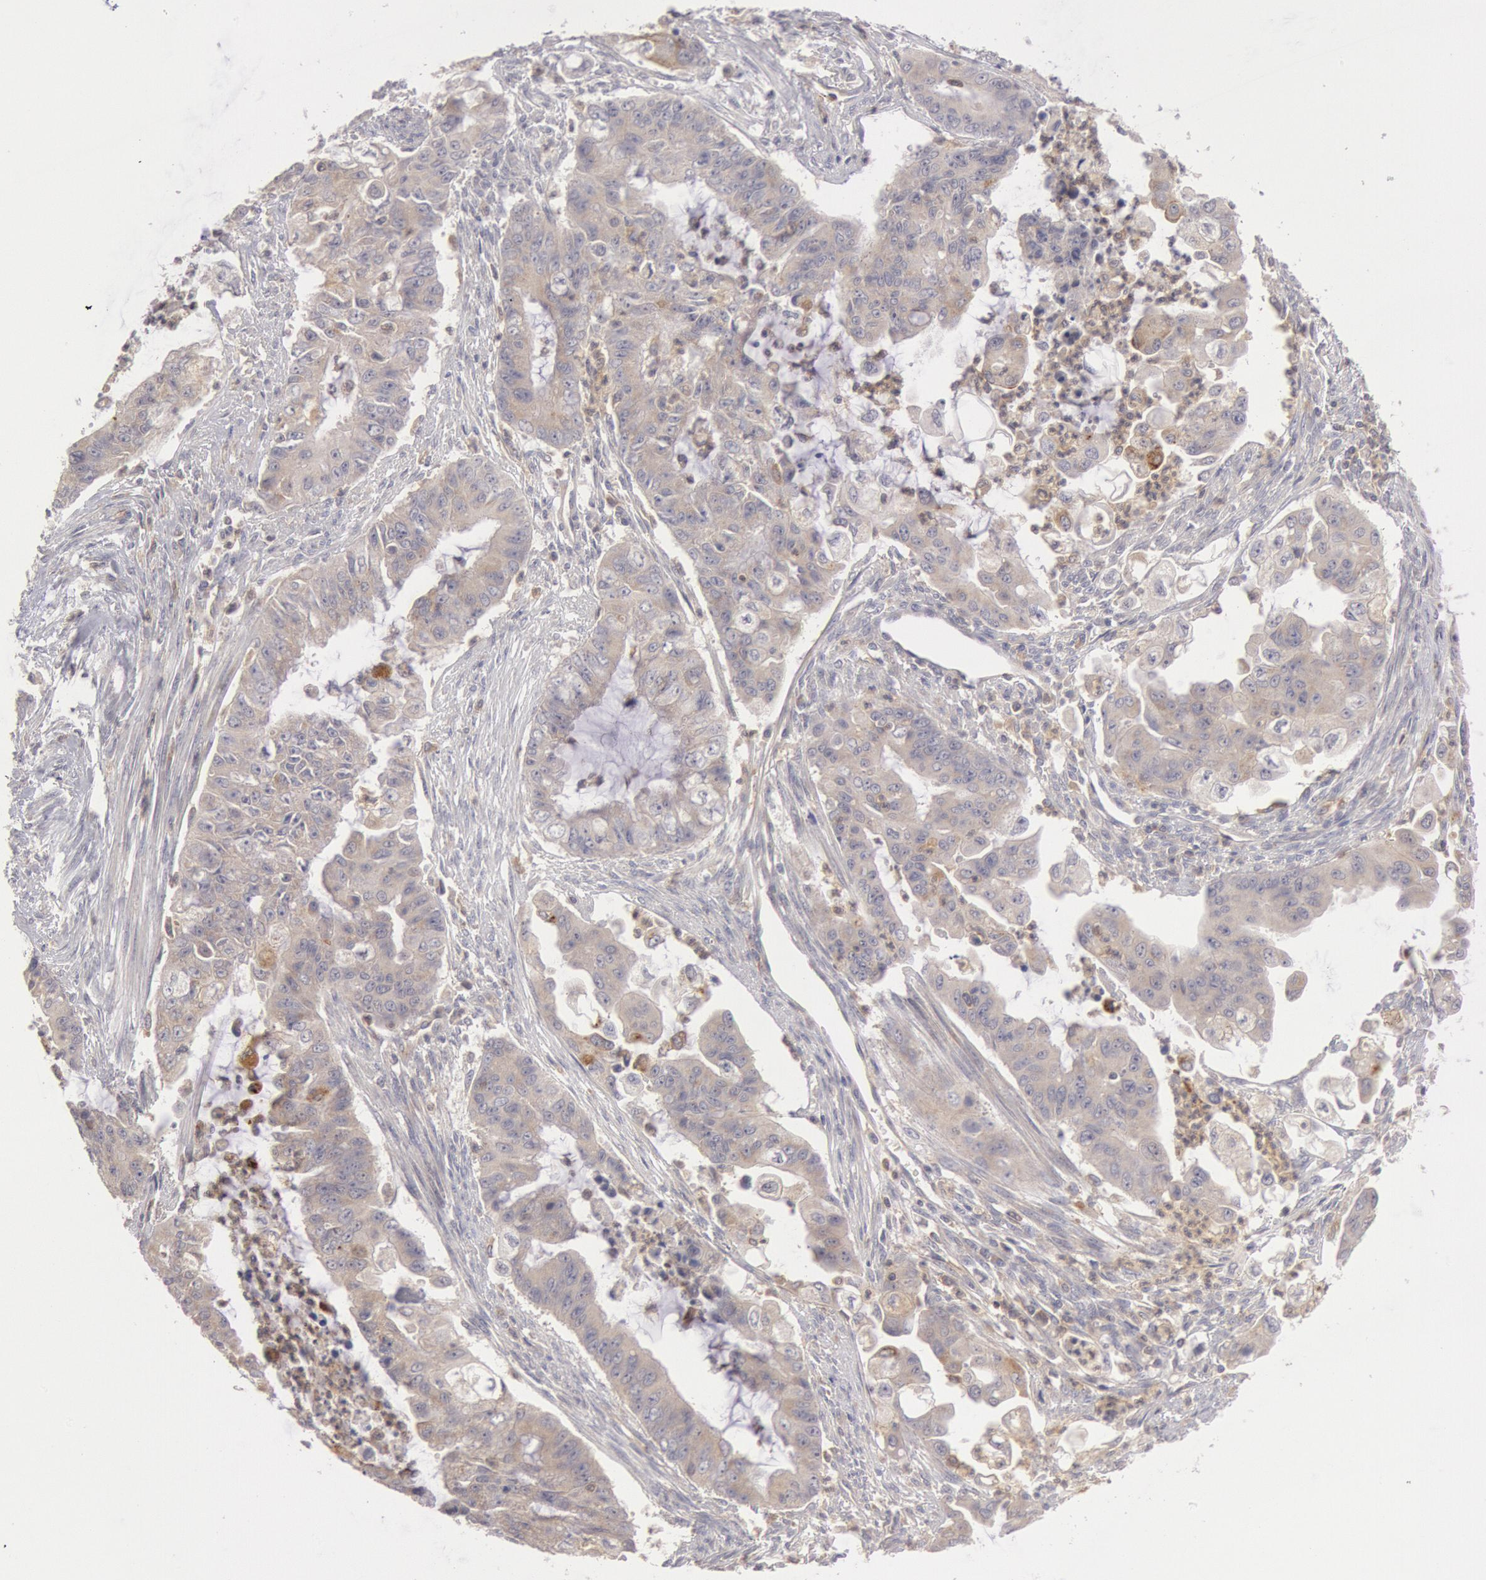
{"staining": {"intensity": "weak", "quantity": ">75%", "location": "cytoplasmic/membranous"}, "tissue": "endometrial cancer", "cell_type": "Tumor cells", "image_type": "cancer", "snomed": [{"axis": "morphology", "description": "Adenocarcinoma, NOS"}, {"axis": "topography", "description": "Endometrium"}], "caption": "Immunohistochemistry (IHC) image of endometrial adenocarcinoma stained for a protein (brown), which reveals low levels of weak cytoplasmic/membranous expression in approximately >75% of tumor cells.", "gene": "PIK3R1", "patient": {"sex": "female", "age": 75}}